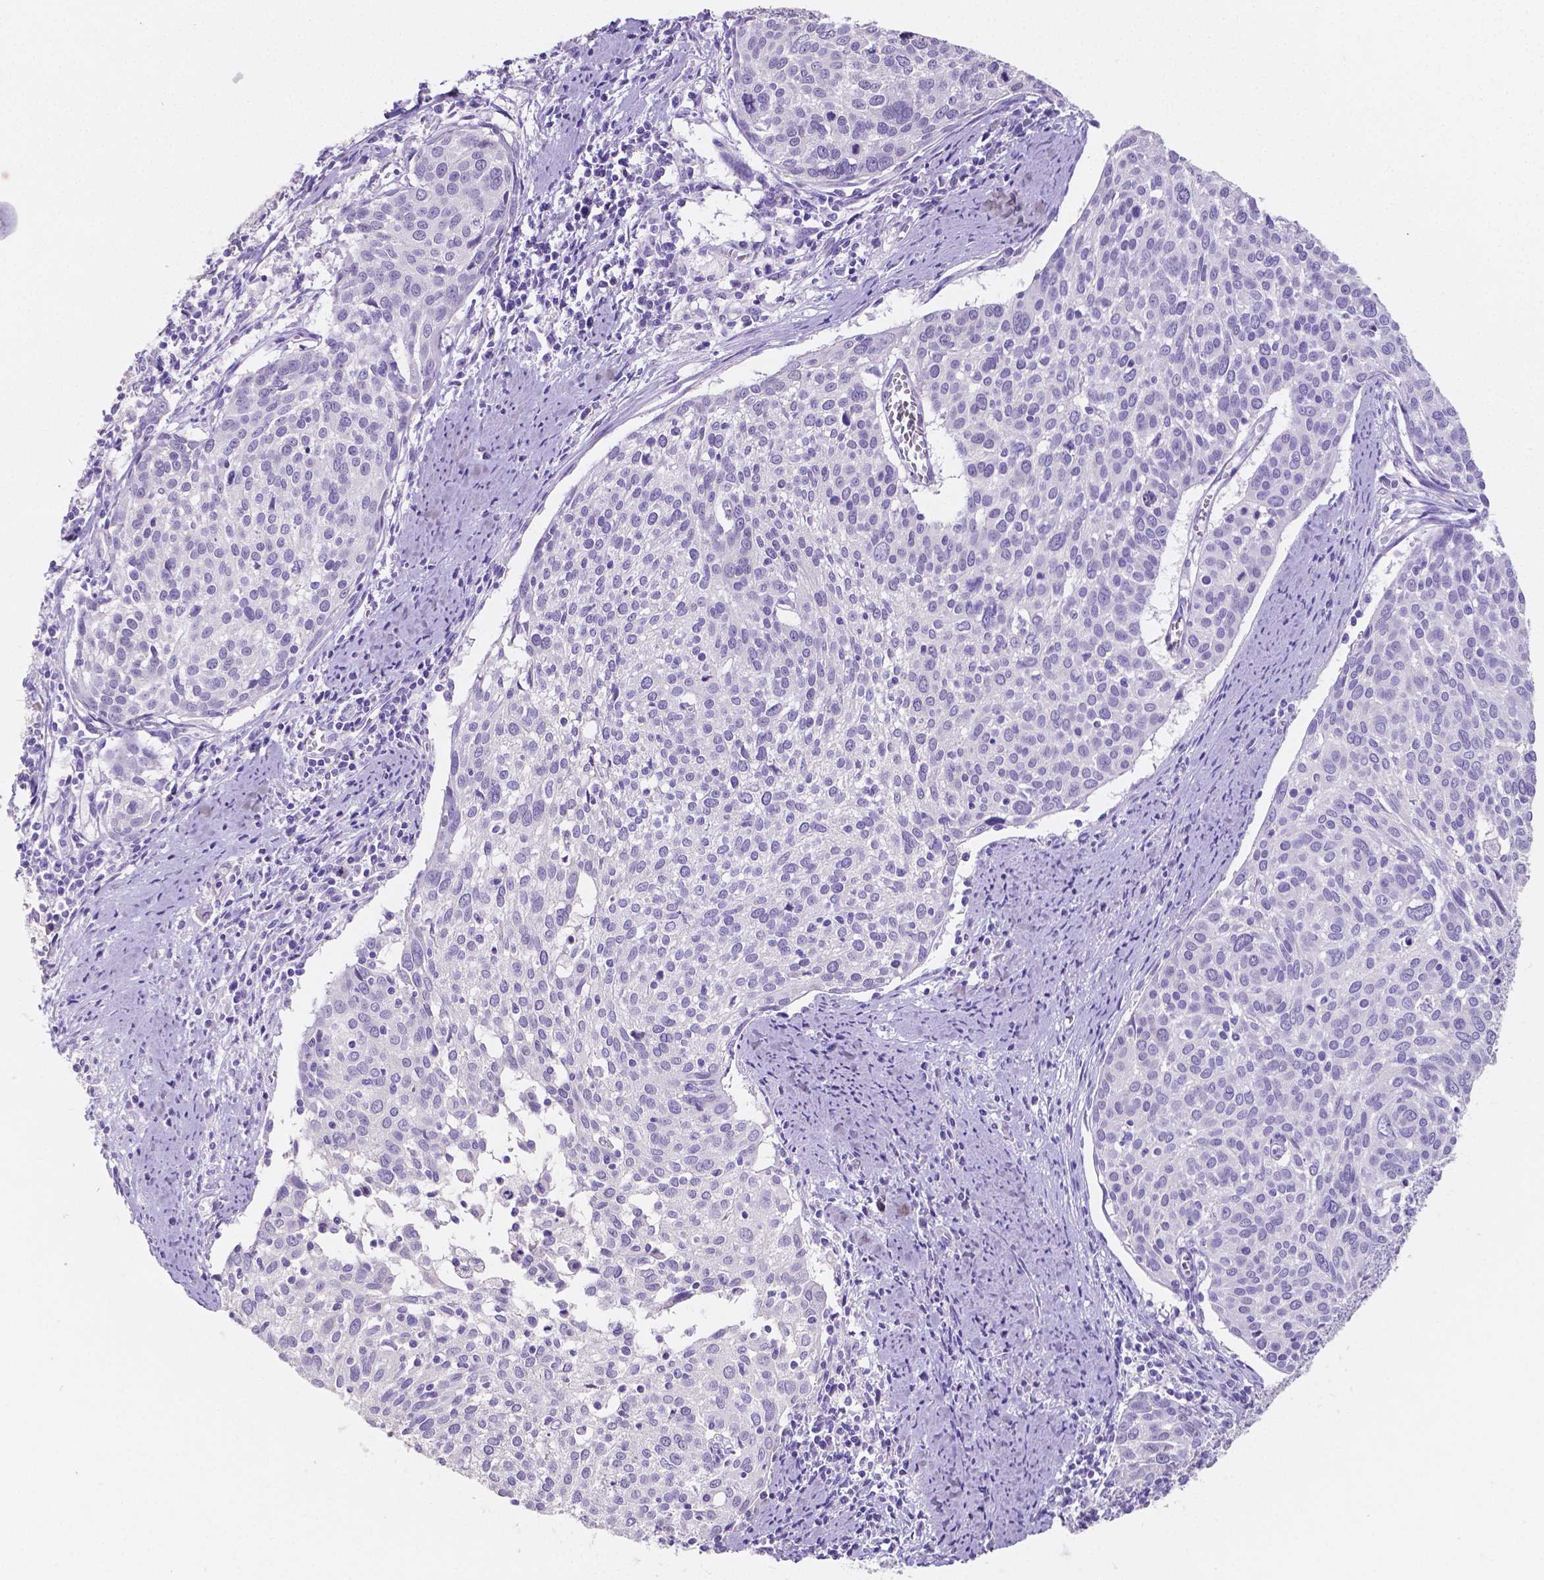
{"staining": {"intensity": "negative", "quantity": "none", "location": "none"}, "tissue": "cervical cancer", "cell_type": "Tumor cells", "image_type": "cancer", "snomed": [{"axis": "morphology", "description": "Squamous cell carcinoma, NOS"}, {"axis": "topography", "description": "Cervix"}], "caption": "Immunohistochemical staining of human cervical squamous cell carcinoma reveals no significant expression in tumor cells.", "gene": "SATB2", "patient": {"sex": "female", "age": 39}}